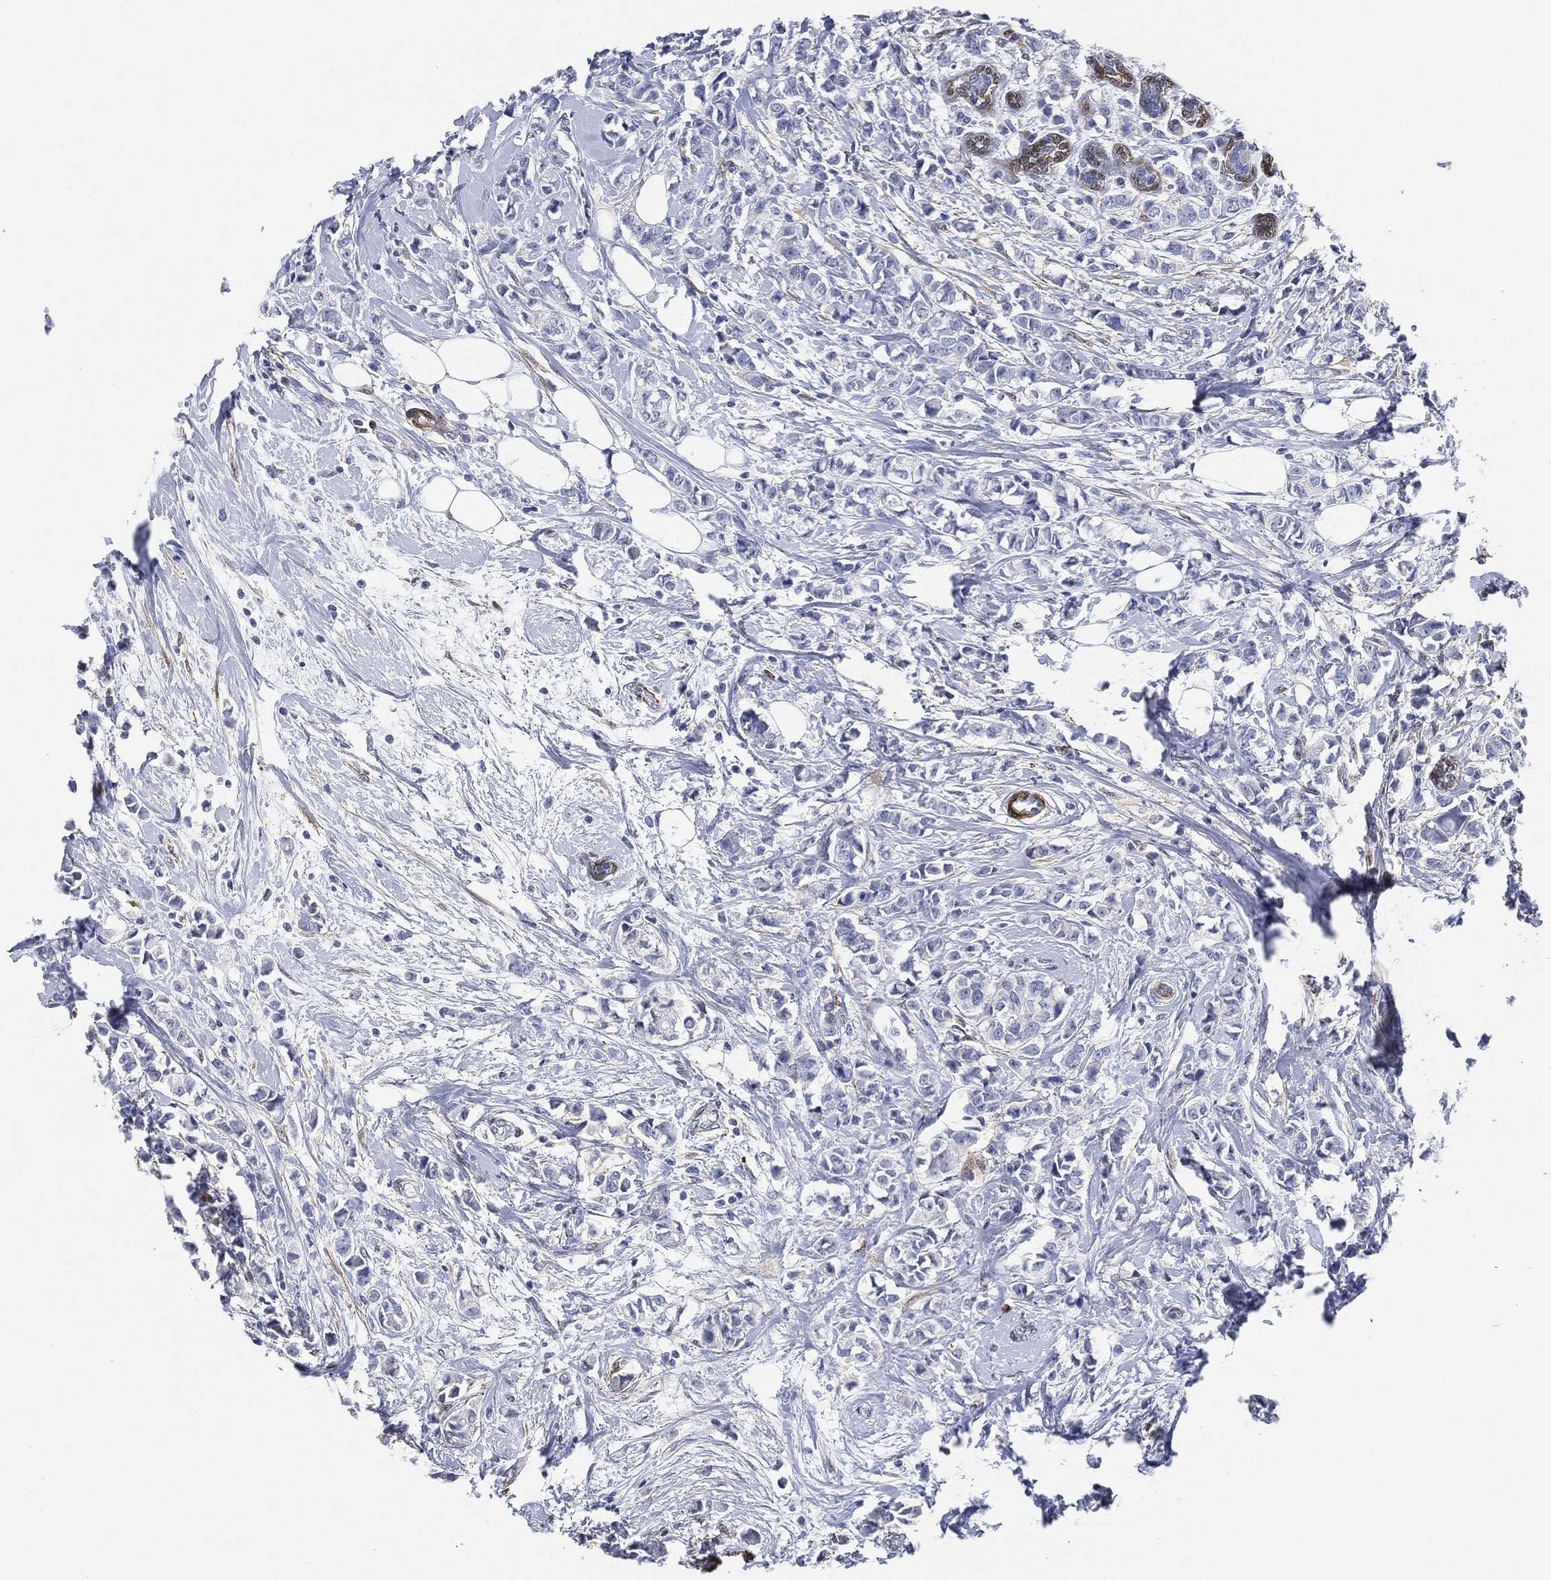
{"staining": {"intensity": "negative", "quantity": "none", "location": "none"}, "tissue": "breast cancer", "cell_type": "Tumor cells", "image_type": "cancer", "snomed": [{"axis": "morphology", "description": "Normal tissue, NOS"}, {"axis": "morphology", "description": "Duct carcinoma"}, {"axis": "topography", "description": "Breast"}], "caption": "Immunohistochemistry (IHC) histopathology image of neoplastic tissue: human breast invasive ductal carcinoma stained with DAB shows no significant protein expression in tumor cells.", "gene": "TAGLN", "patient": {"sex": "female", "age": 44}}